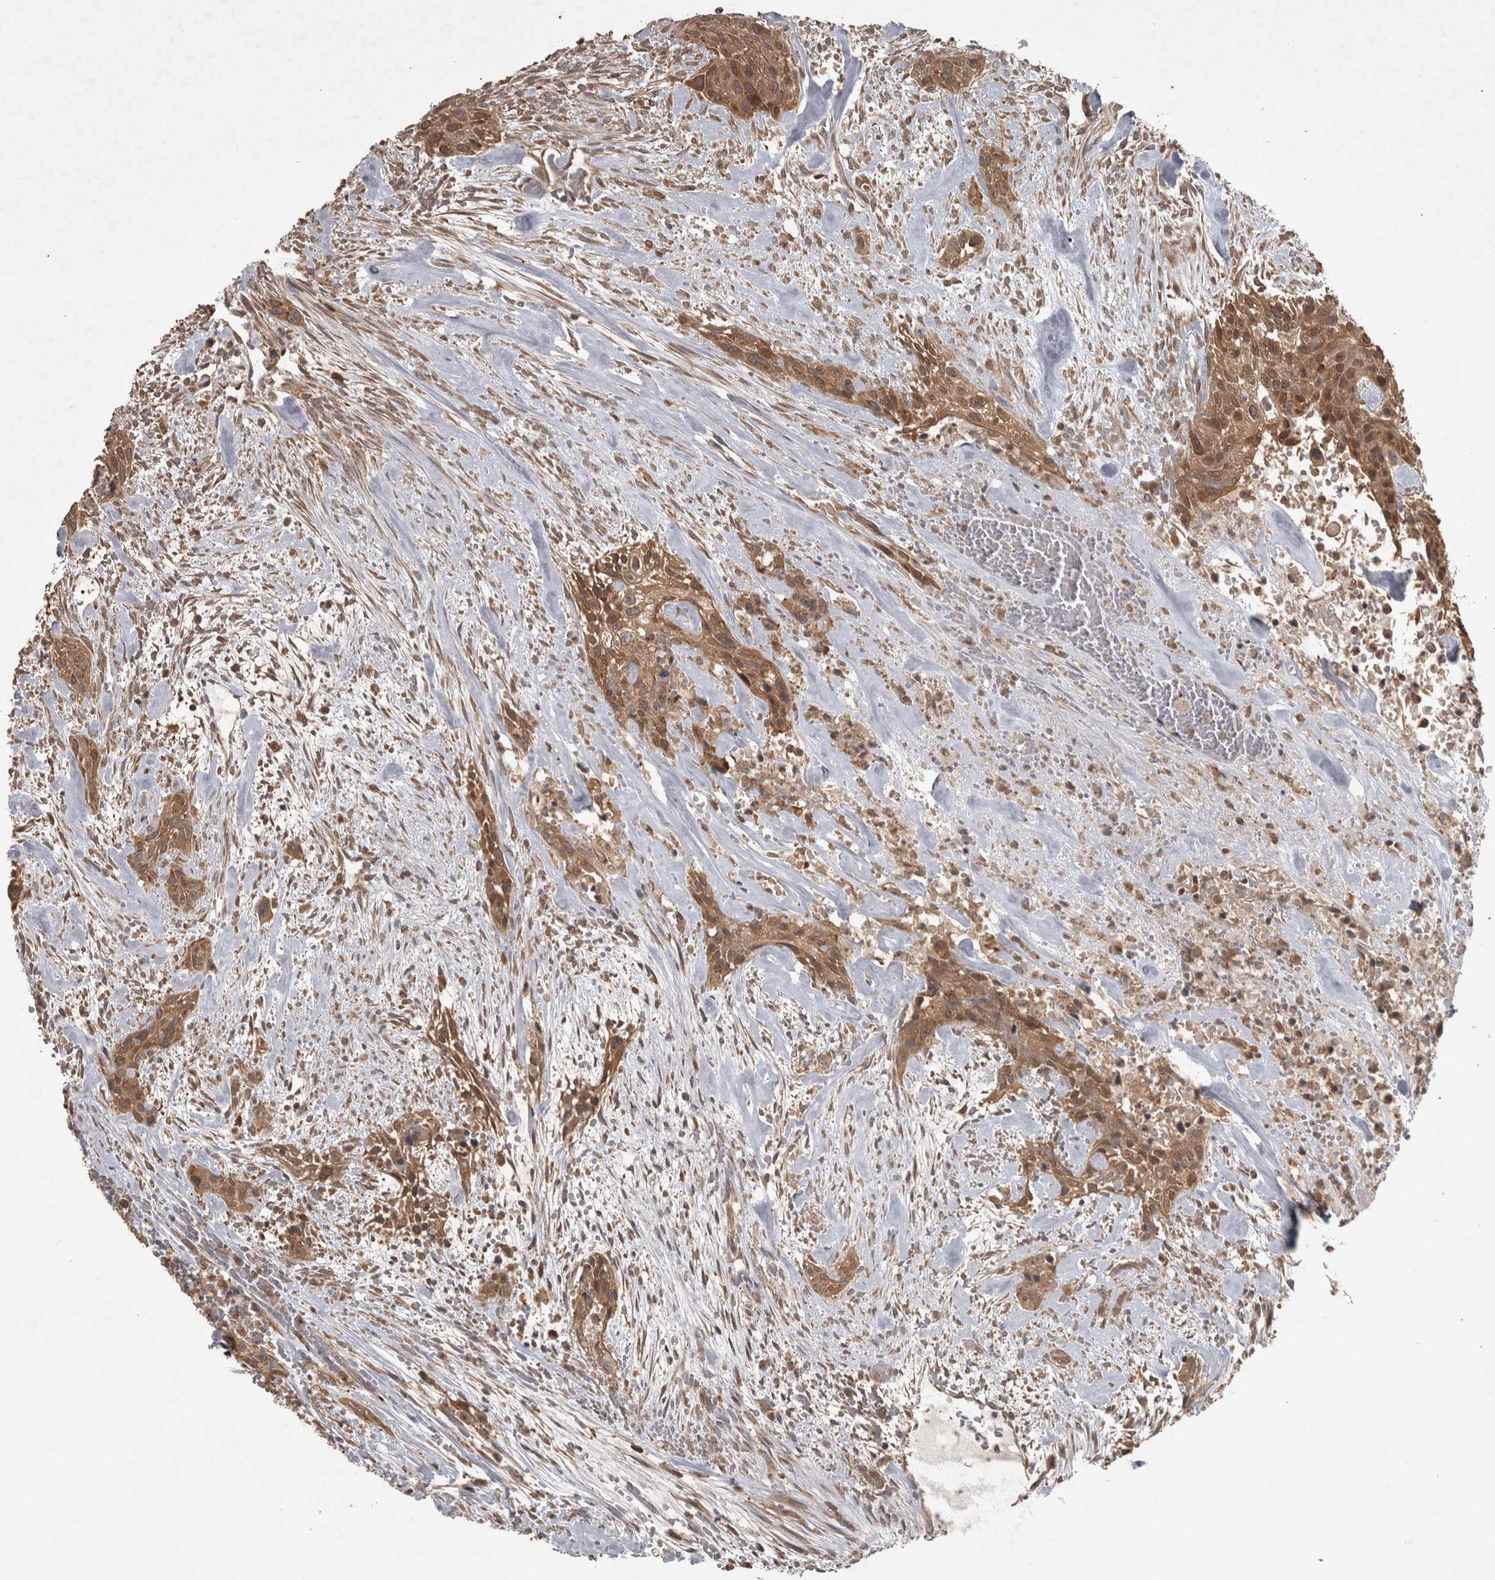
{"staining": {"intensity": "moderate", "quantity": ">75%", "location": "cytoplasmic/membranous"}, "tissue": "urothelial cancer", "cell_type": "Tumor cells", "image_type": "cancer", "snomed": [{"axis": "morphology", "description": "Urothelial carcinoma, High grade"}, {"axis": "topography", "description": "Urinary bladder"}], "caption": "High-power microscopy captured an immunohistochemistry histopathology image of urothelial cancer, revealing moderate cytoplasmic/membranous positivity in about >75% of tumor cells. The staining was performed using DAB to visualize the protein expression in brown, while the nuclei were stained in blue with hematoxylin (Magnification: 20x).", "gene": "MICU3", "patient": {"sex": "male", "age": 35}}